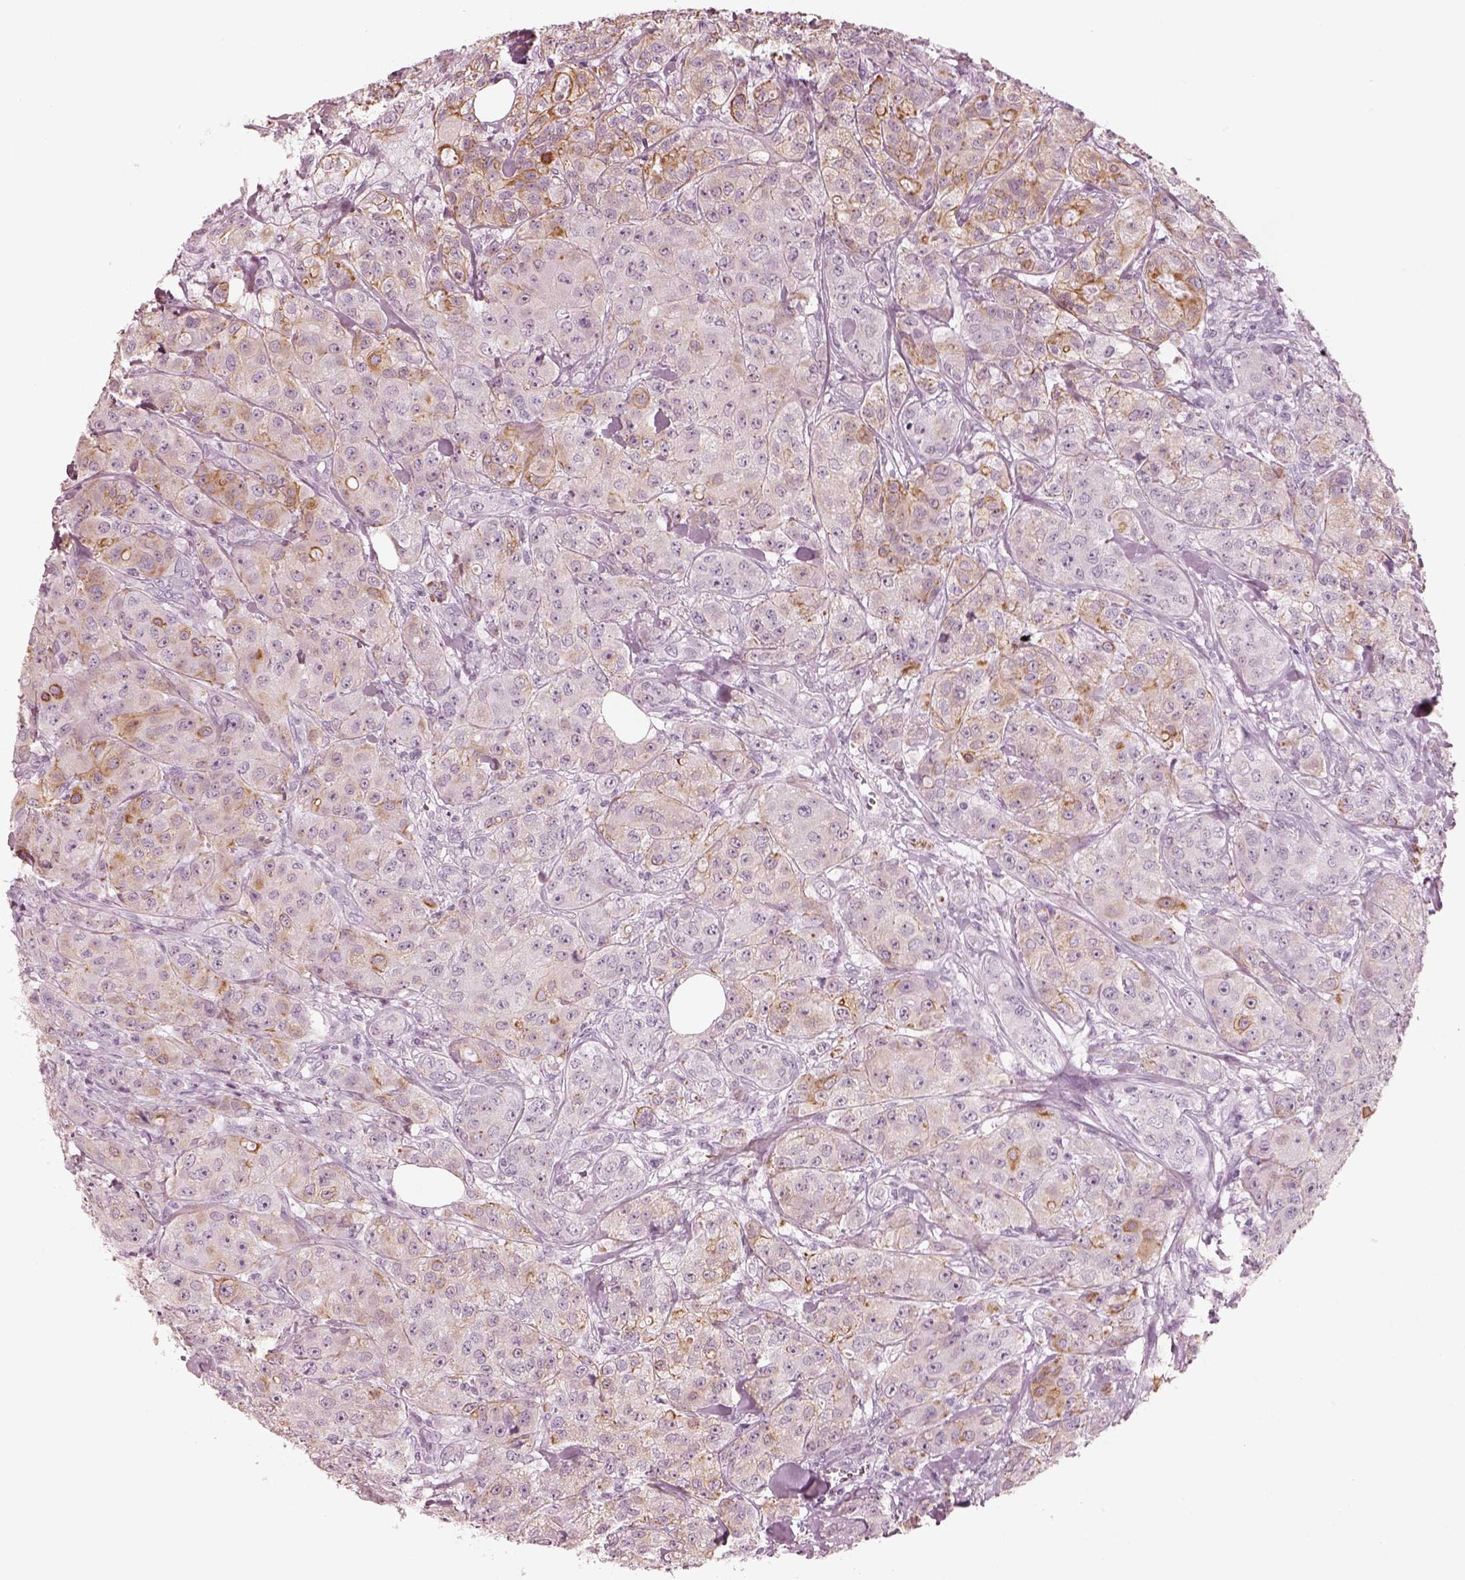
{"staining": {"intensity": "moderate", "quantity": "25%-75%", "location": "cytoplasmic/membranous"}, "tissue": "breast cancer", "cell_type": "Tumor cells", "image_type": "cancer", "snomed": [{"axis": "morphology", "description": "Duct carcinoma"}, {"axis": "topography", "description": "Breast"}], "caption": "High-power microscopy captured an immunohistochemistry (IHC) histopathology image of breast cancer (intraductal carcinoma), revealing moderate cytoplasmic/membranous expression in approximately 25%-75% of tumor cells.", "gene": "PON3", "patient": {"sex": "female", "age": 43}}